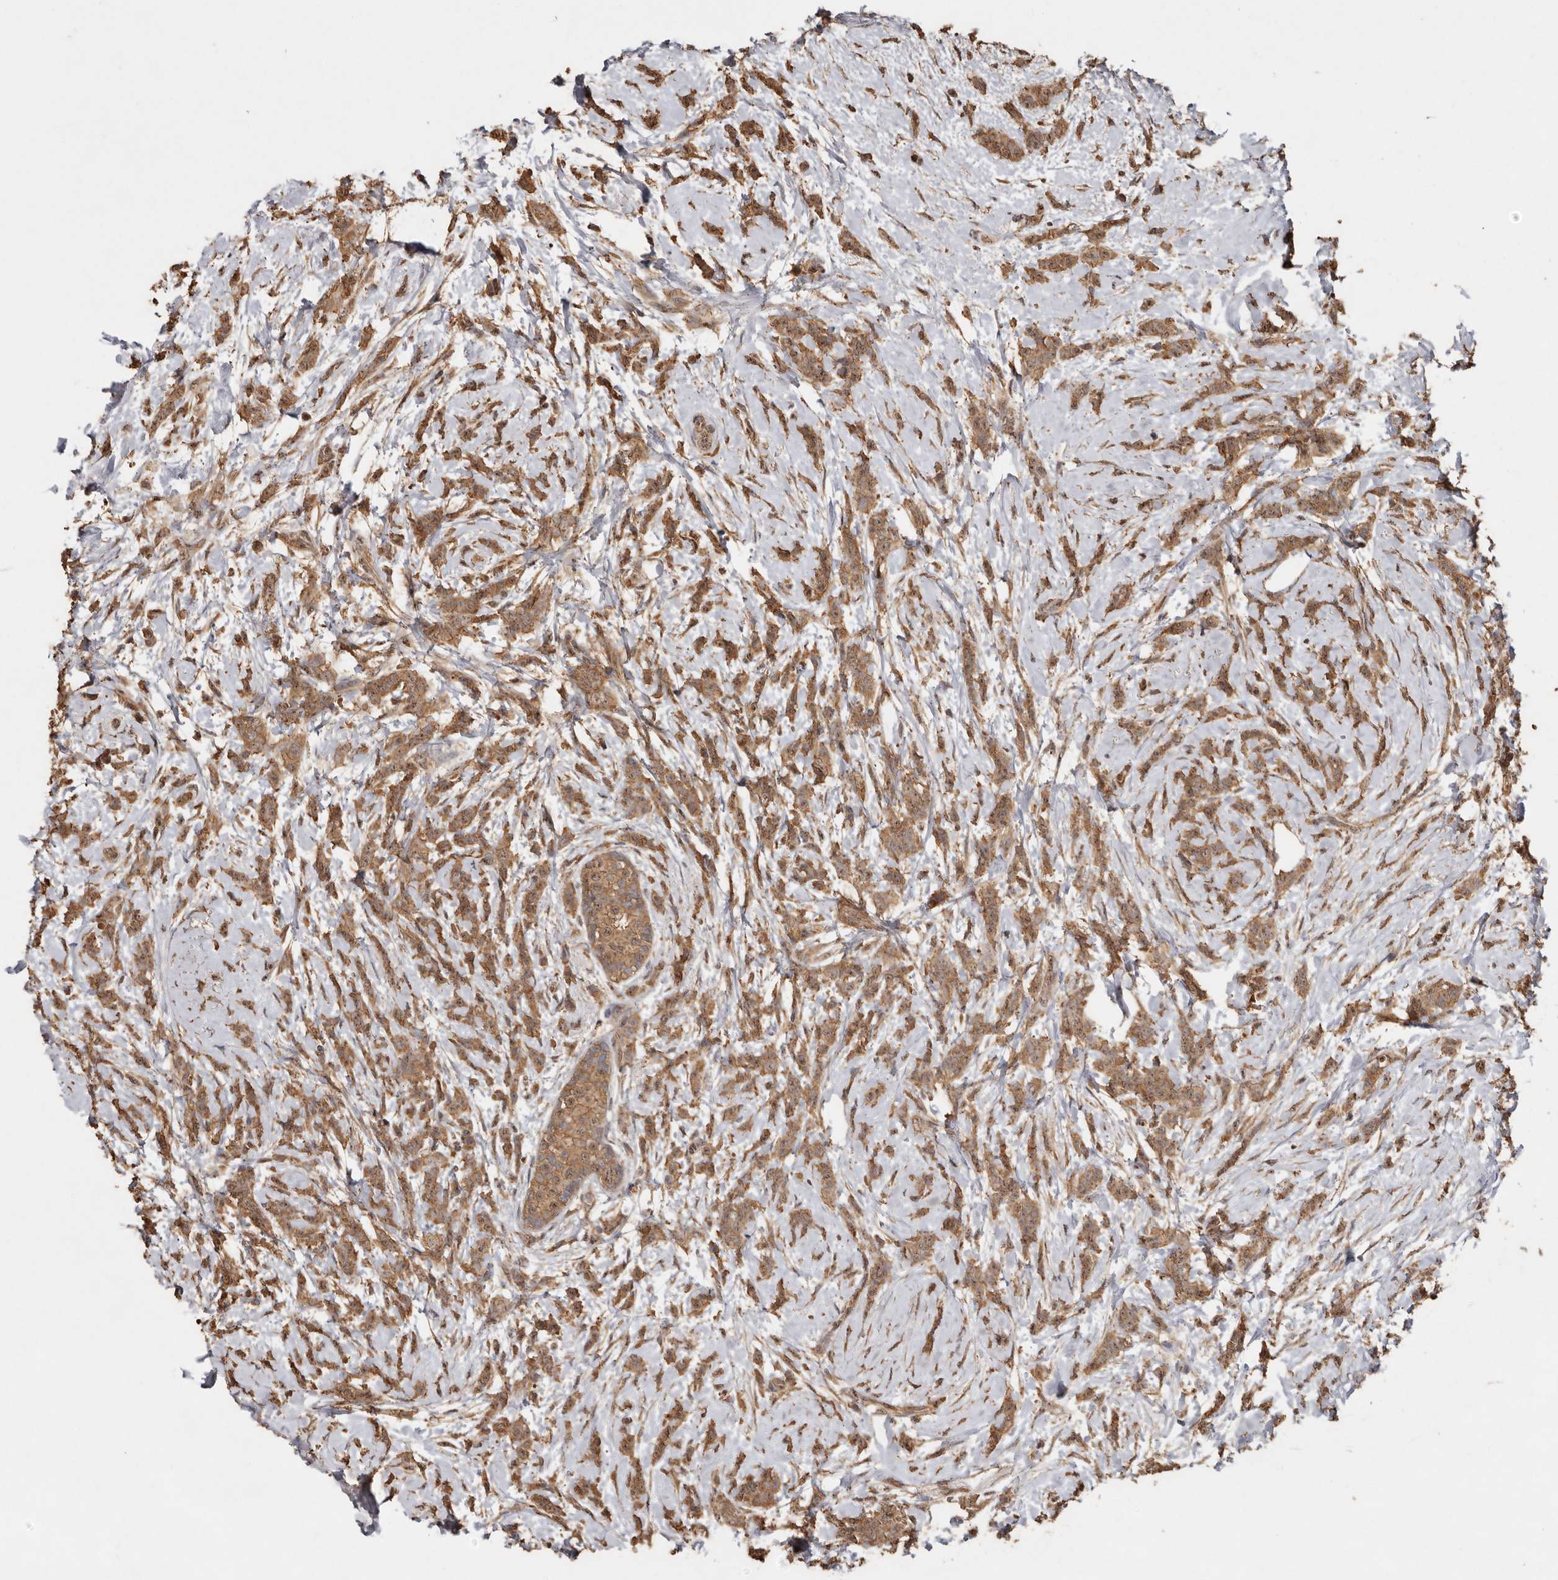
{"staining": {"intensity": "moderate", "quantity": ">75%", "location": "cytoplasmic/membranous"}, "tissue": "breast cancer", "cell_type": "Tumor cells", "image_type": "cancer", "snomed": [{"axis": "morphology", "description": "Lobular carcinoma, in situ"}, {"axis": "morphology", "description": "Lobular carcinoma"}, {"axis": "topography", "description": "Breast"}], "caption": "Breast lobular carcinoma stained for a protein (brown) exhibits moderate cytoplasmic/membranous positive expression in approximately >75% of tumor cells.", "gene": "RWDD1", "patient": {"sex": "female", "age": 41}}